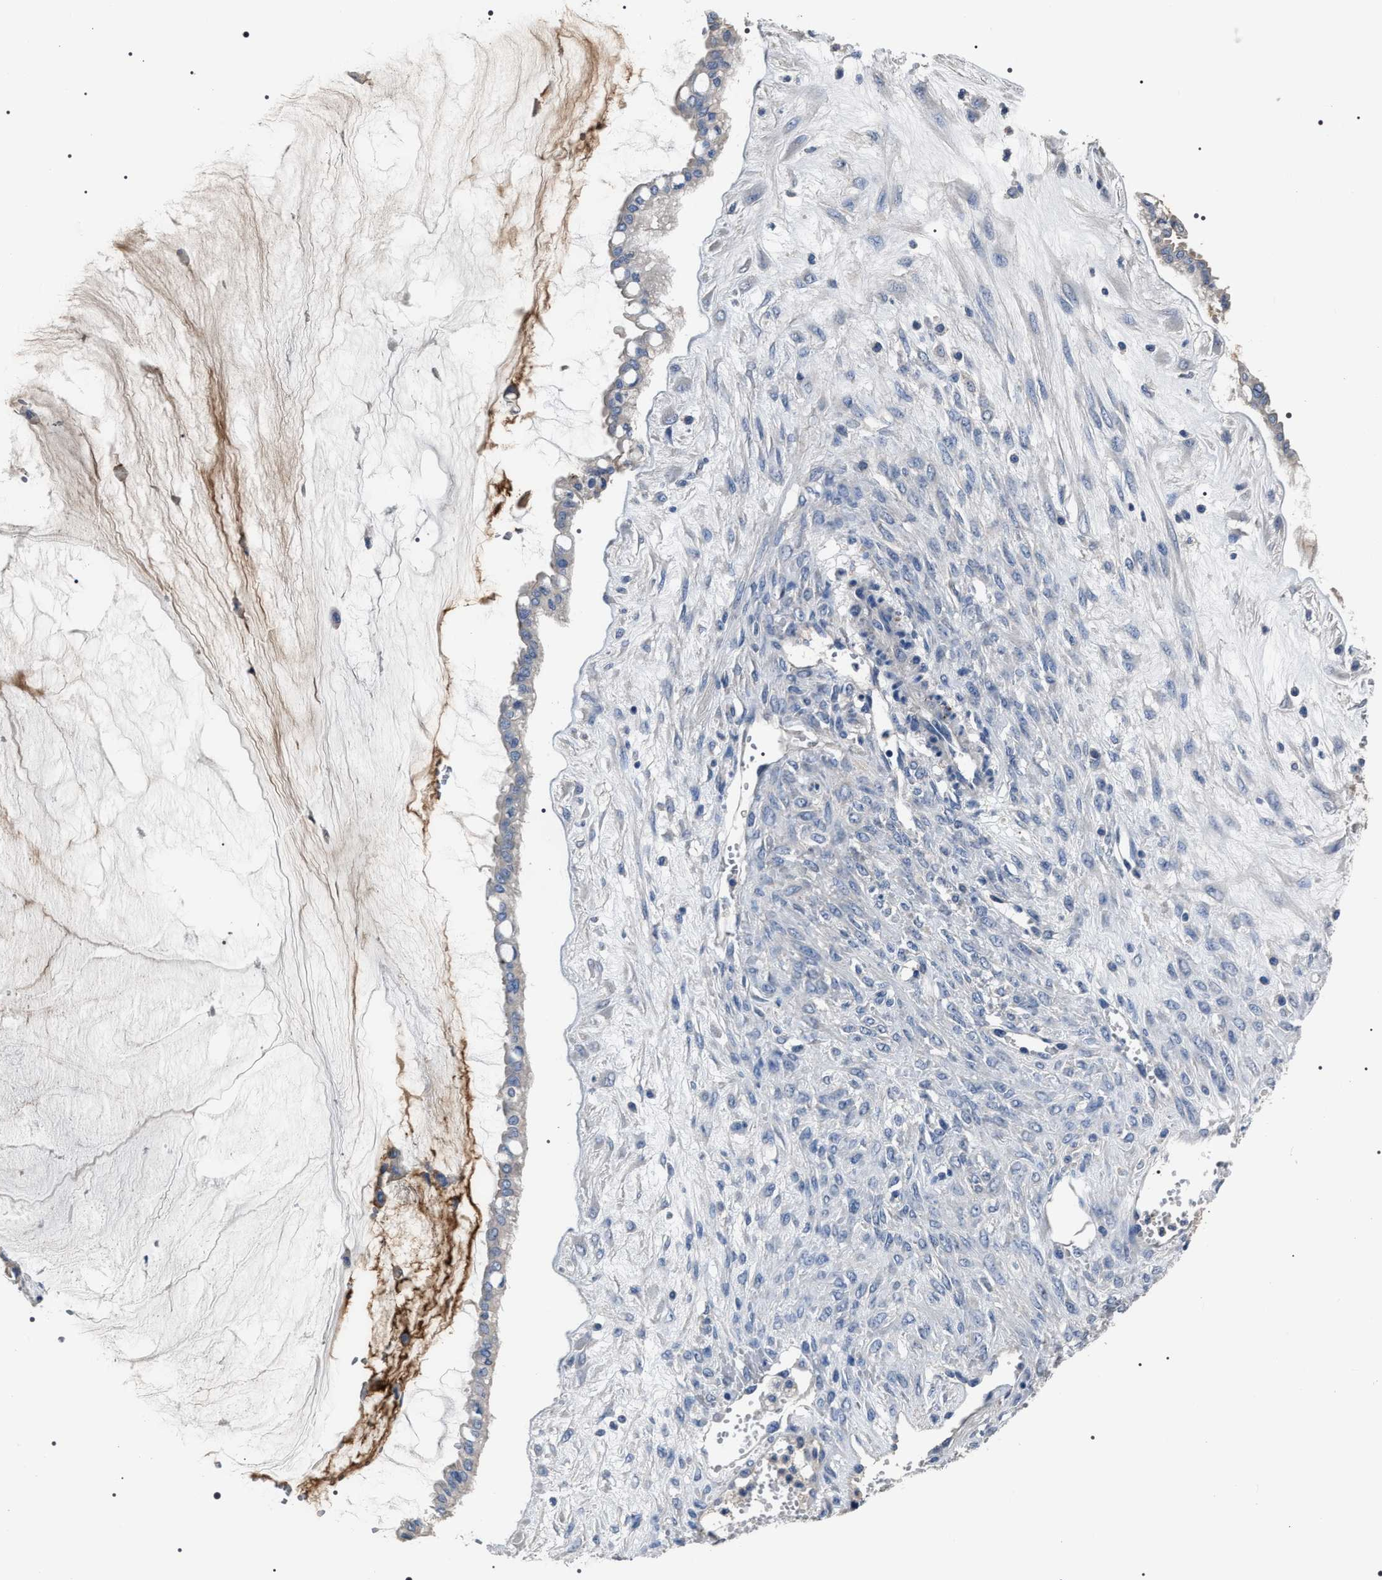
{"staining": {"intensity": "negative", "quantity": "none", "location": "none"}, "tissue": "ovarian cancer", "cell_type": "Tumor cells", "image_type": "cancer", "snomed": [{"axis": "morphology", "description": "Cystadenocarcinoma, mucinous, NOS"}, {"axis": "topography", "description": "Ovary"}], "caption": "Tumor cells show no significant positivity in ovarian cancer (mucinous cystadenocarcinoma).", "gene": "TRIM54", "patient": {"sex": "female", "age": 73}}